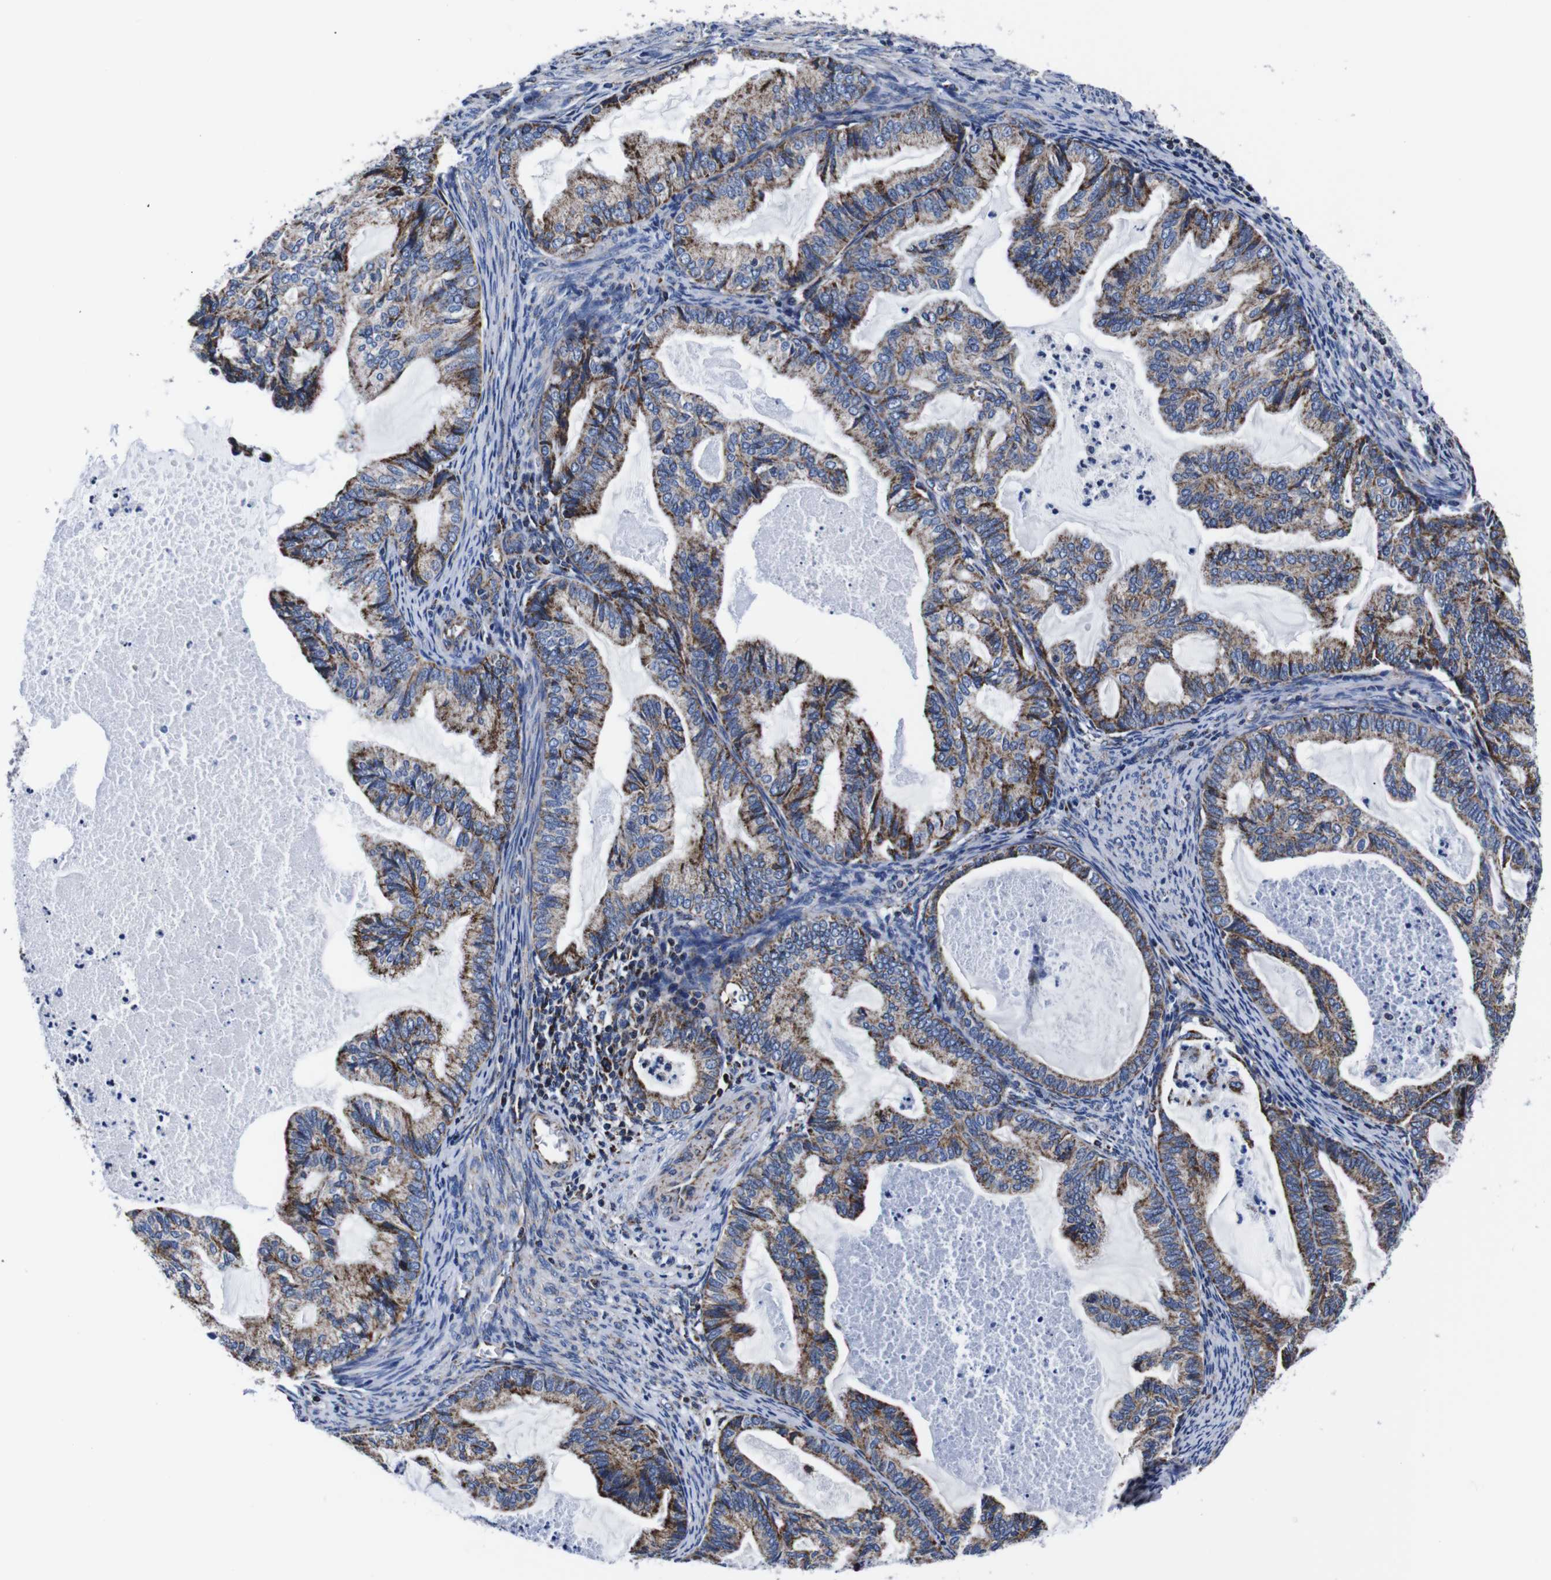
{"staining": {"intensity": "moderate", "quantity": ">75%", "location": "cytoplasmic/membranous"}, "tissue": "cervical cancer", "cell_type": "Tumor cells", "image_type": "cancer", "snomed": [{"axis": "morphology", "description": "Normal tissue, NOS"}, {"axis": "morphology", "description": "Adenocarcinoma, NOS"}, {"axis": "topography", "description": "Cervix"}, {"axis": "topography", "description": "Endometrium"}], "caption": "Cervical cancer stained with immunohistochemistry demonstrates moderate cytoplasmic/membranous expression in about >75% of tumor cells. Nuclei are stained in blue.", "gene": "FKBP9", "patient": {"sex": "female", "age": 86}}